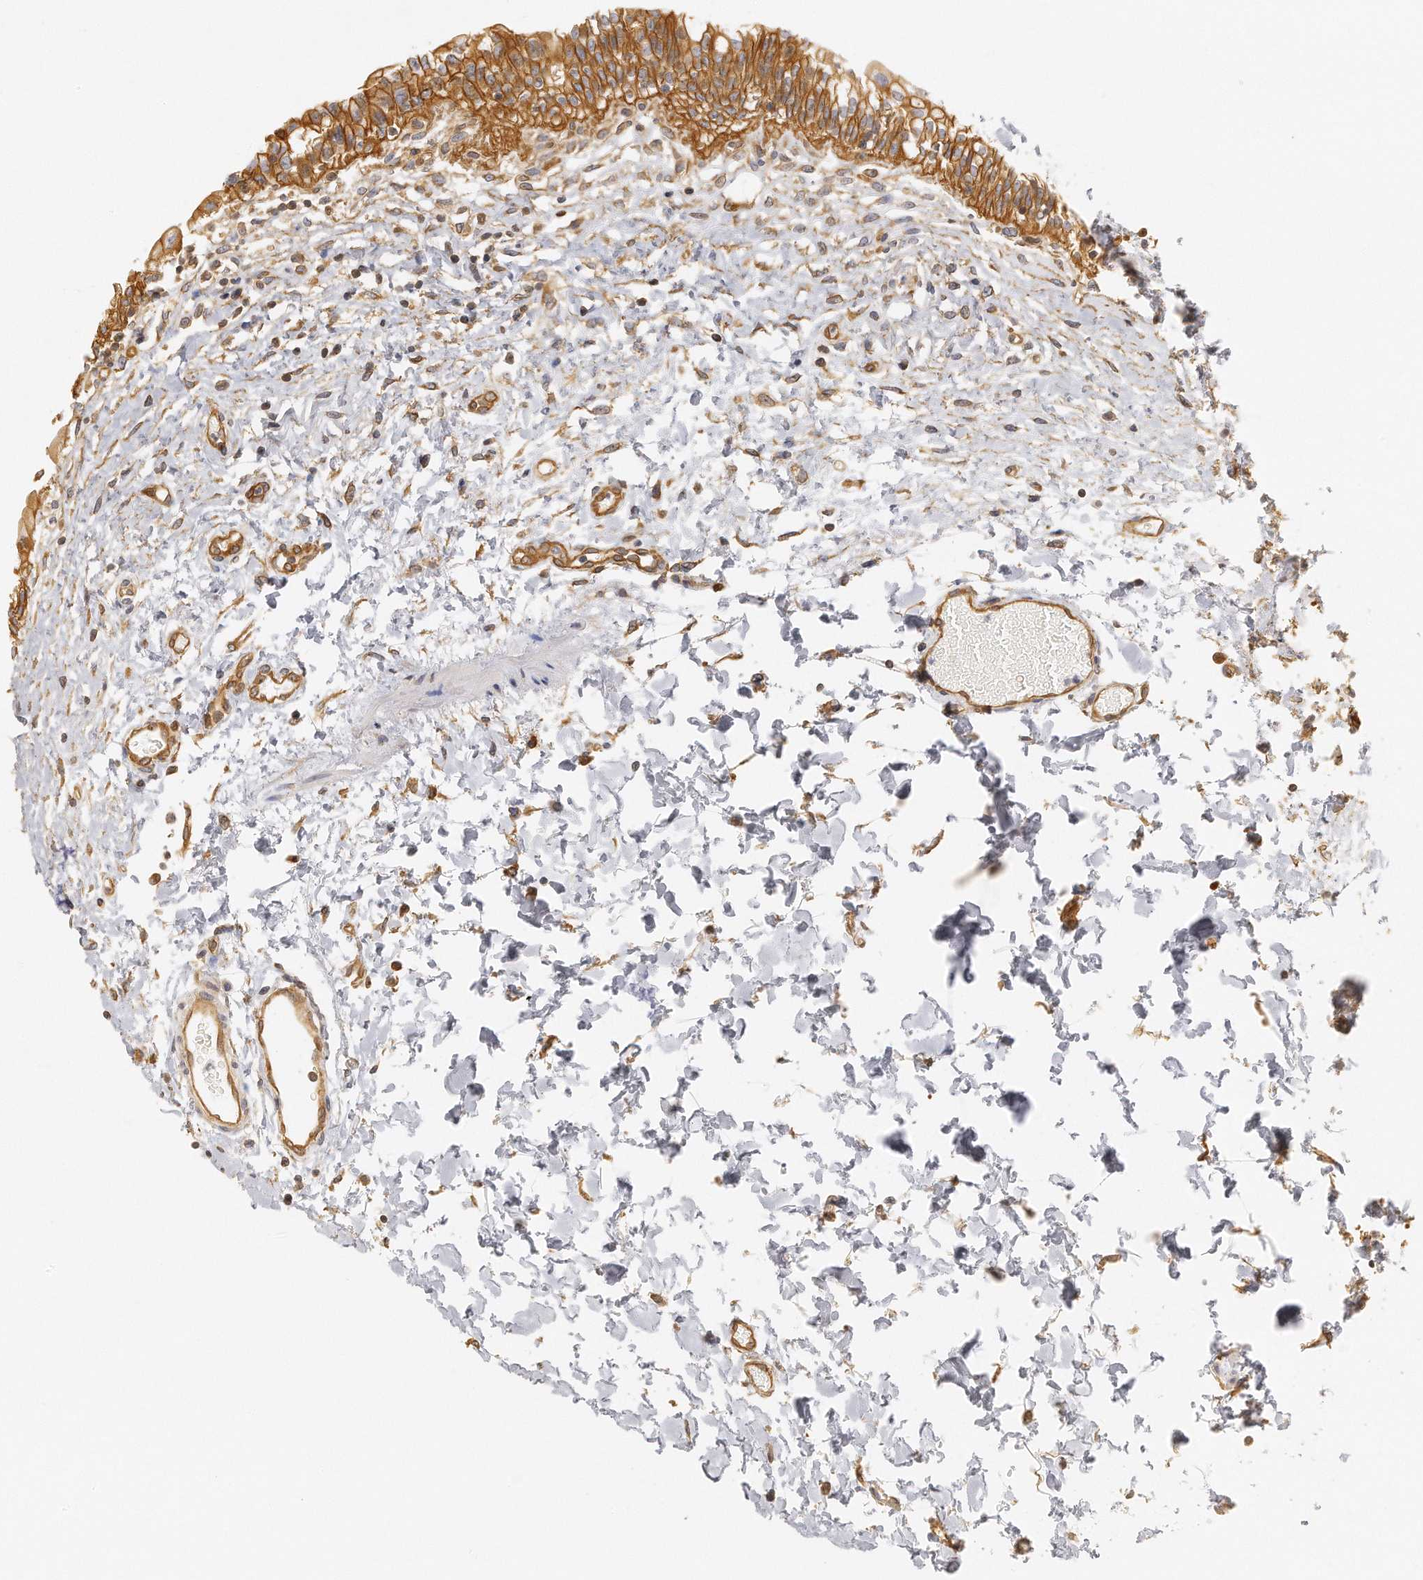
{"staining": {"intensity": "moderate", "quantity": ">75%", "location": "cytoplasmic/membranous"}, "tissue": "urinary bladder", "cell_type": "Urothelial cells", "image_type": "normal", "snomed": [{"axis": "morphology", "description": "Normal tissue, NOS"}, {"axis": "topography", "description": "Urinary bladder"}], "caption": "Immunohistochemical staining of normal human urinary bladder displays medium levels of moderate cytoplasmic/membranous staining in about >75% of urothelial cells.", "gene": "CHST7", "patient": {"sex": "female", "age": 80}}